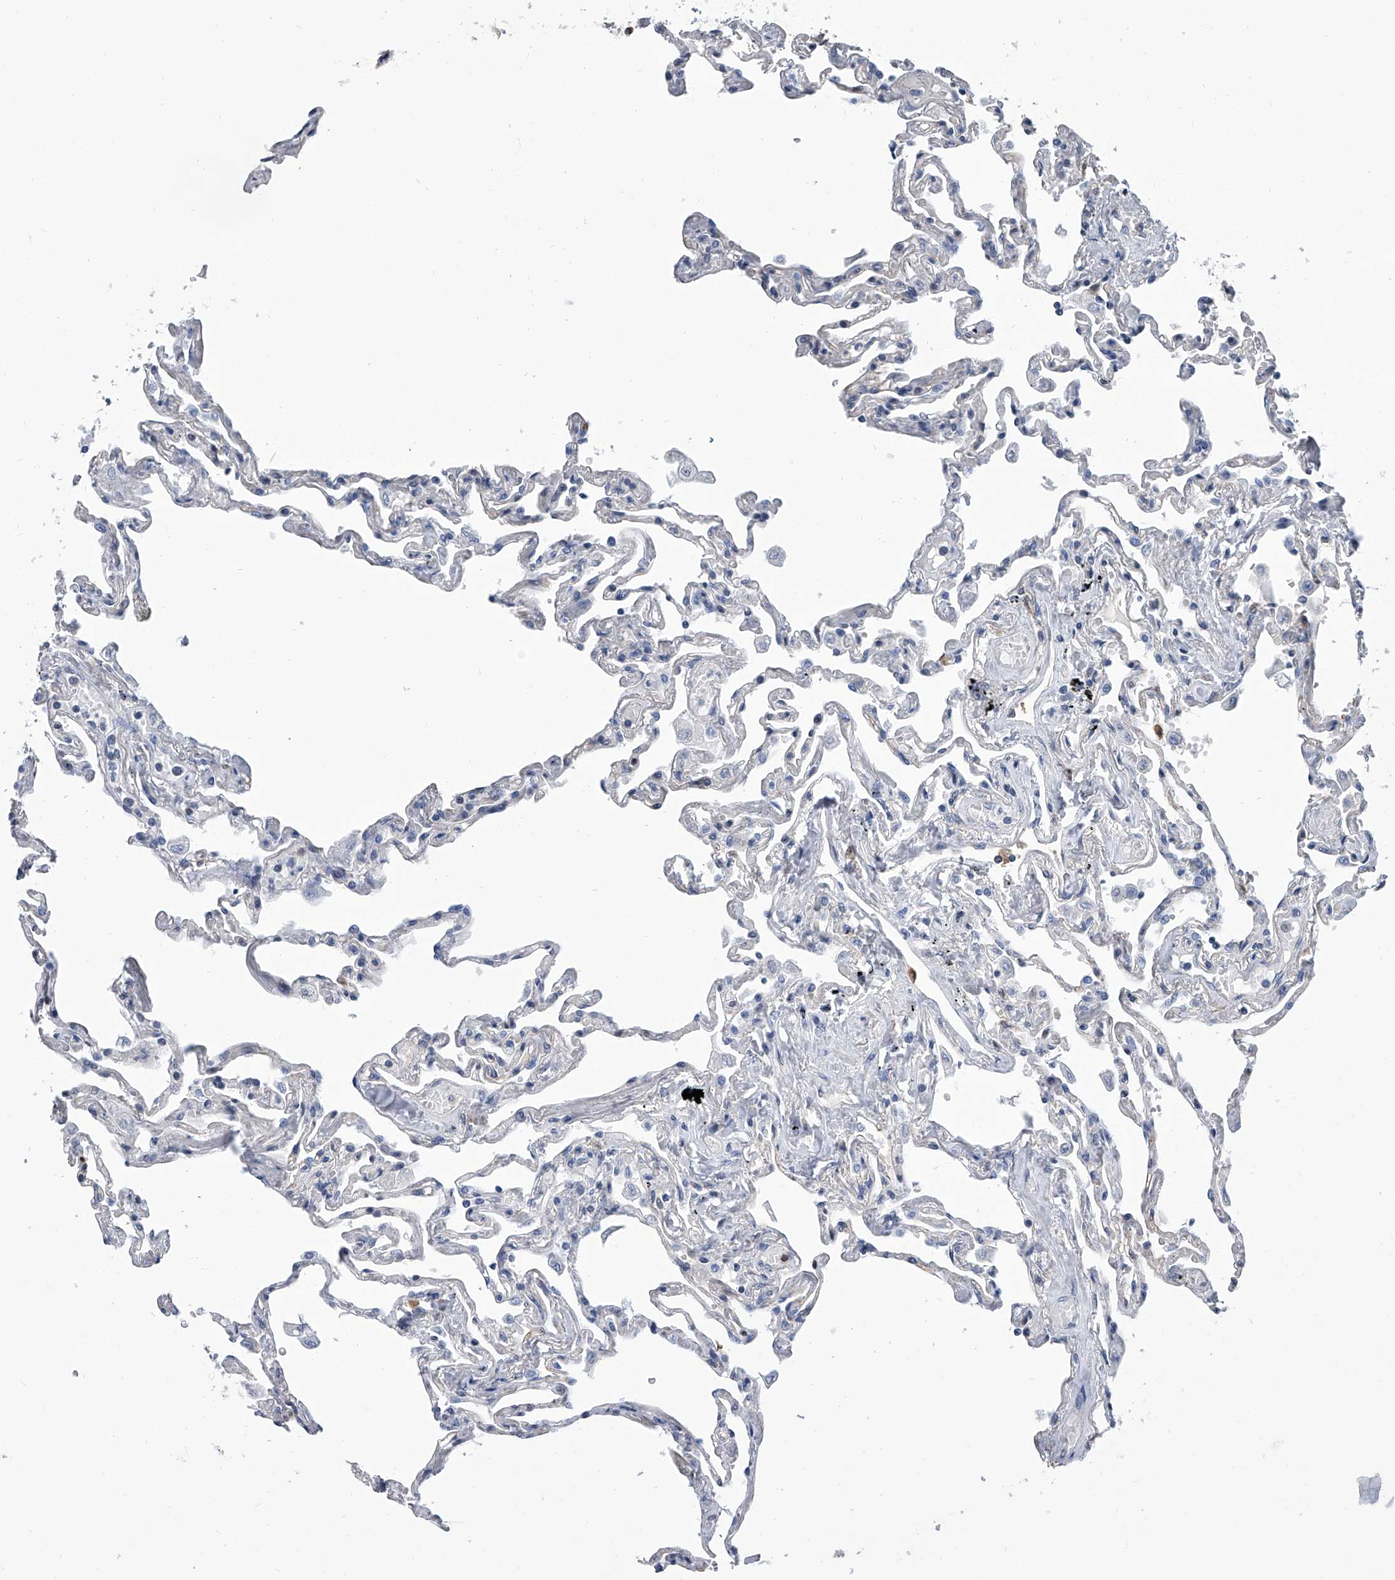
{"staining": {"intensity": "negative", "quantity": "none", "location": "none"}, "tissue": "lung", "cell_type": "Alveolar cells", "image_type": "normal", "snomed": [{"axis": "morphology", "description": "Normal tissue, NOS"}, {"axis": "topography", "description": "Lung"}], "caption": "Unremarkable lung was stained to show a protein in brown. There is no significant expression in alveolar cells. (DAB immunohistochemistry visualized using brightfield microscopy, high magnification).", "gene": "SERPINB9", "patient": {"sex": "female", "age": 67}}